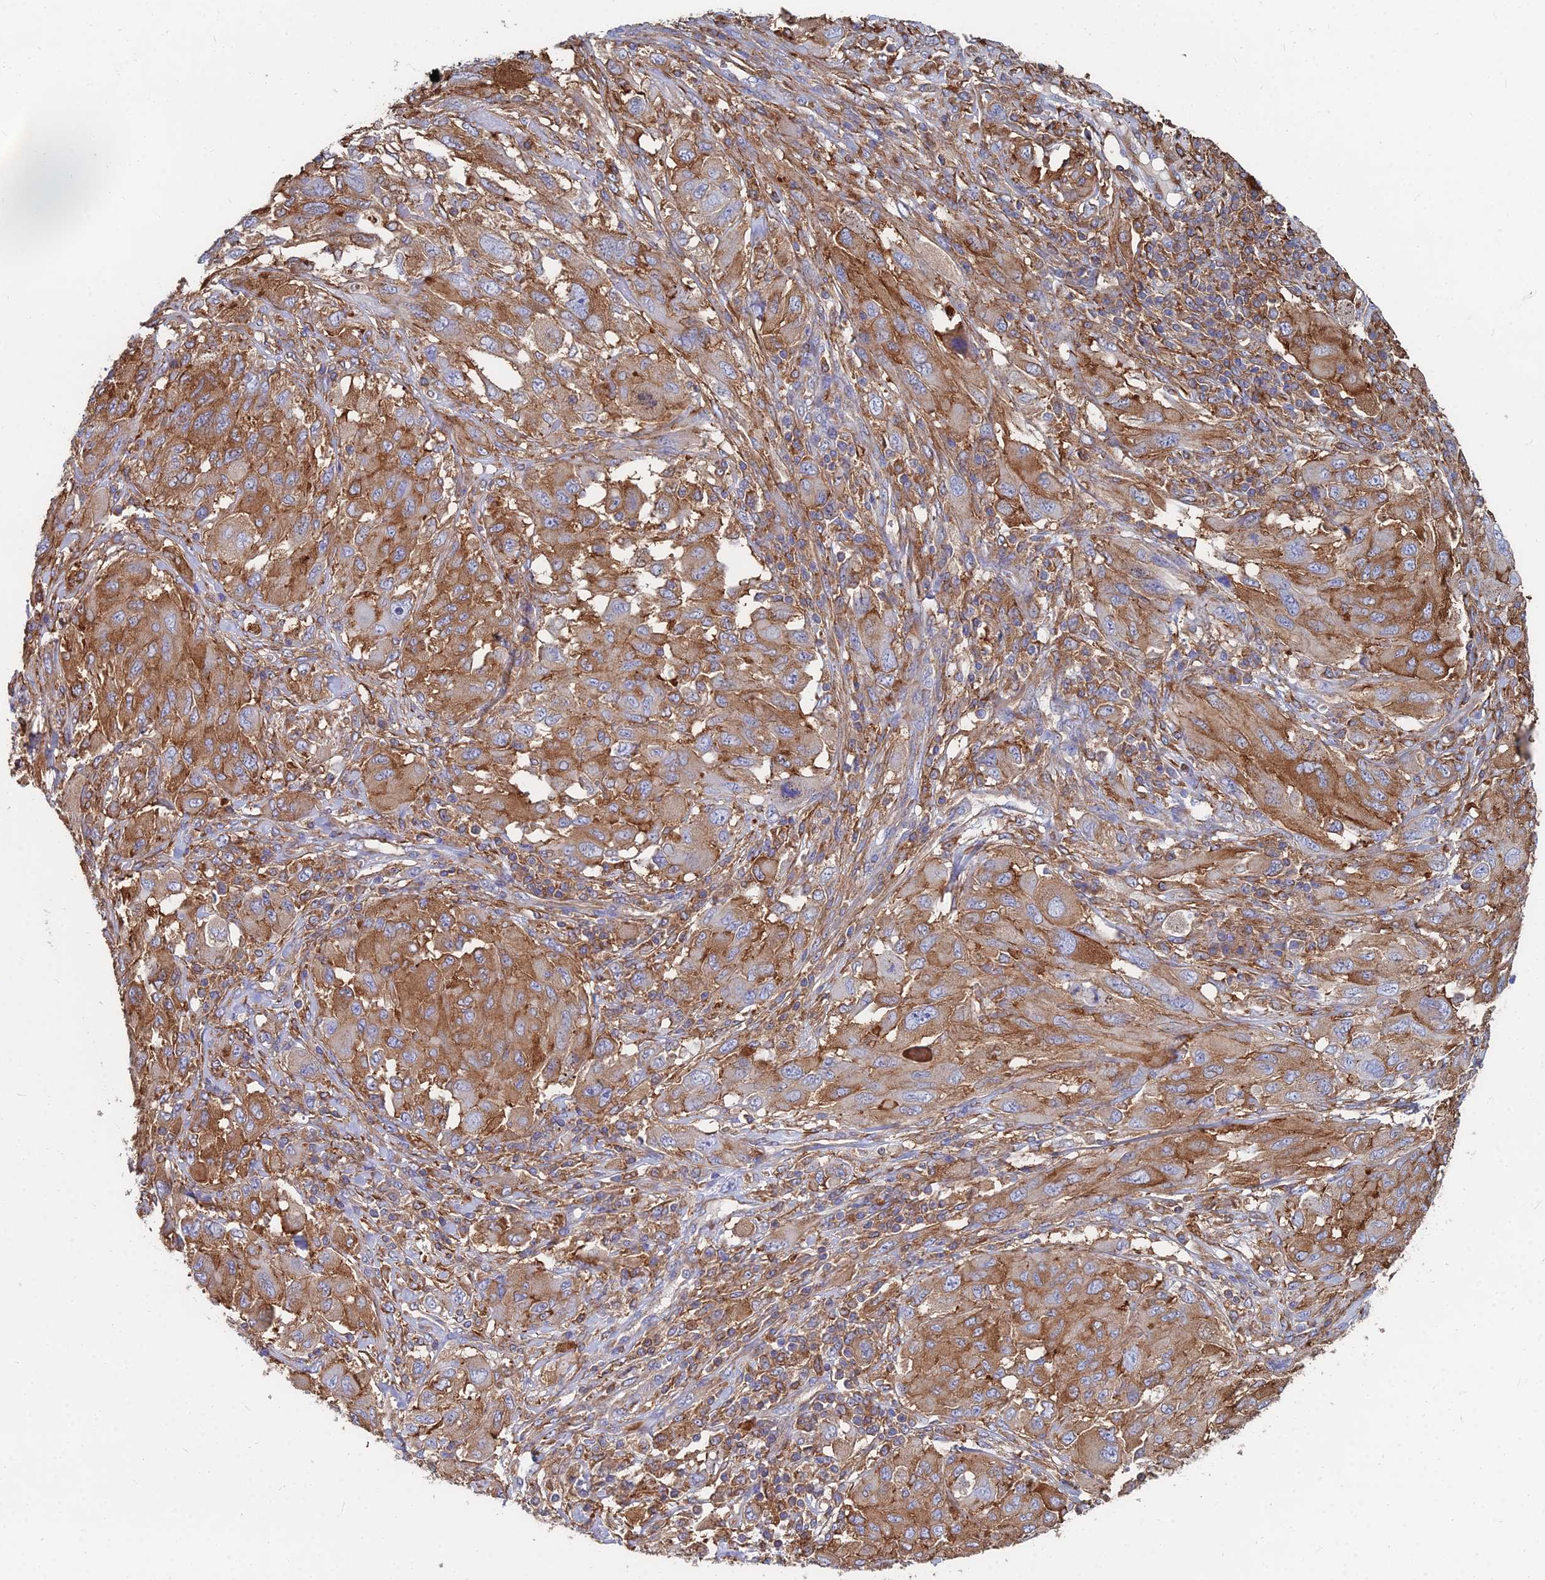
{"staining": {"intensity": "moderate", "quantity": ">75%", "location": "cytoplasmic/membranous"}, "tissue": "melanoma", "cell_type": "Tumor cells", "image_type": "cancer", "snomed": [{"axis": "morphology", "description": "Malignant melanoma, NOS"}, {"axis": "topography", "description": "Skin"}], "caption": "Melanoma tissue displays moderate cytoplasmic/membranous expression in approximately >75% of tumor cells", "gene": "GPR42", "patient": {"sex": "female", "age": 91}}